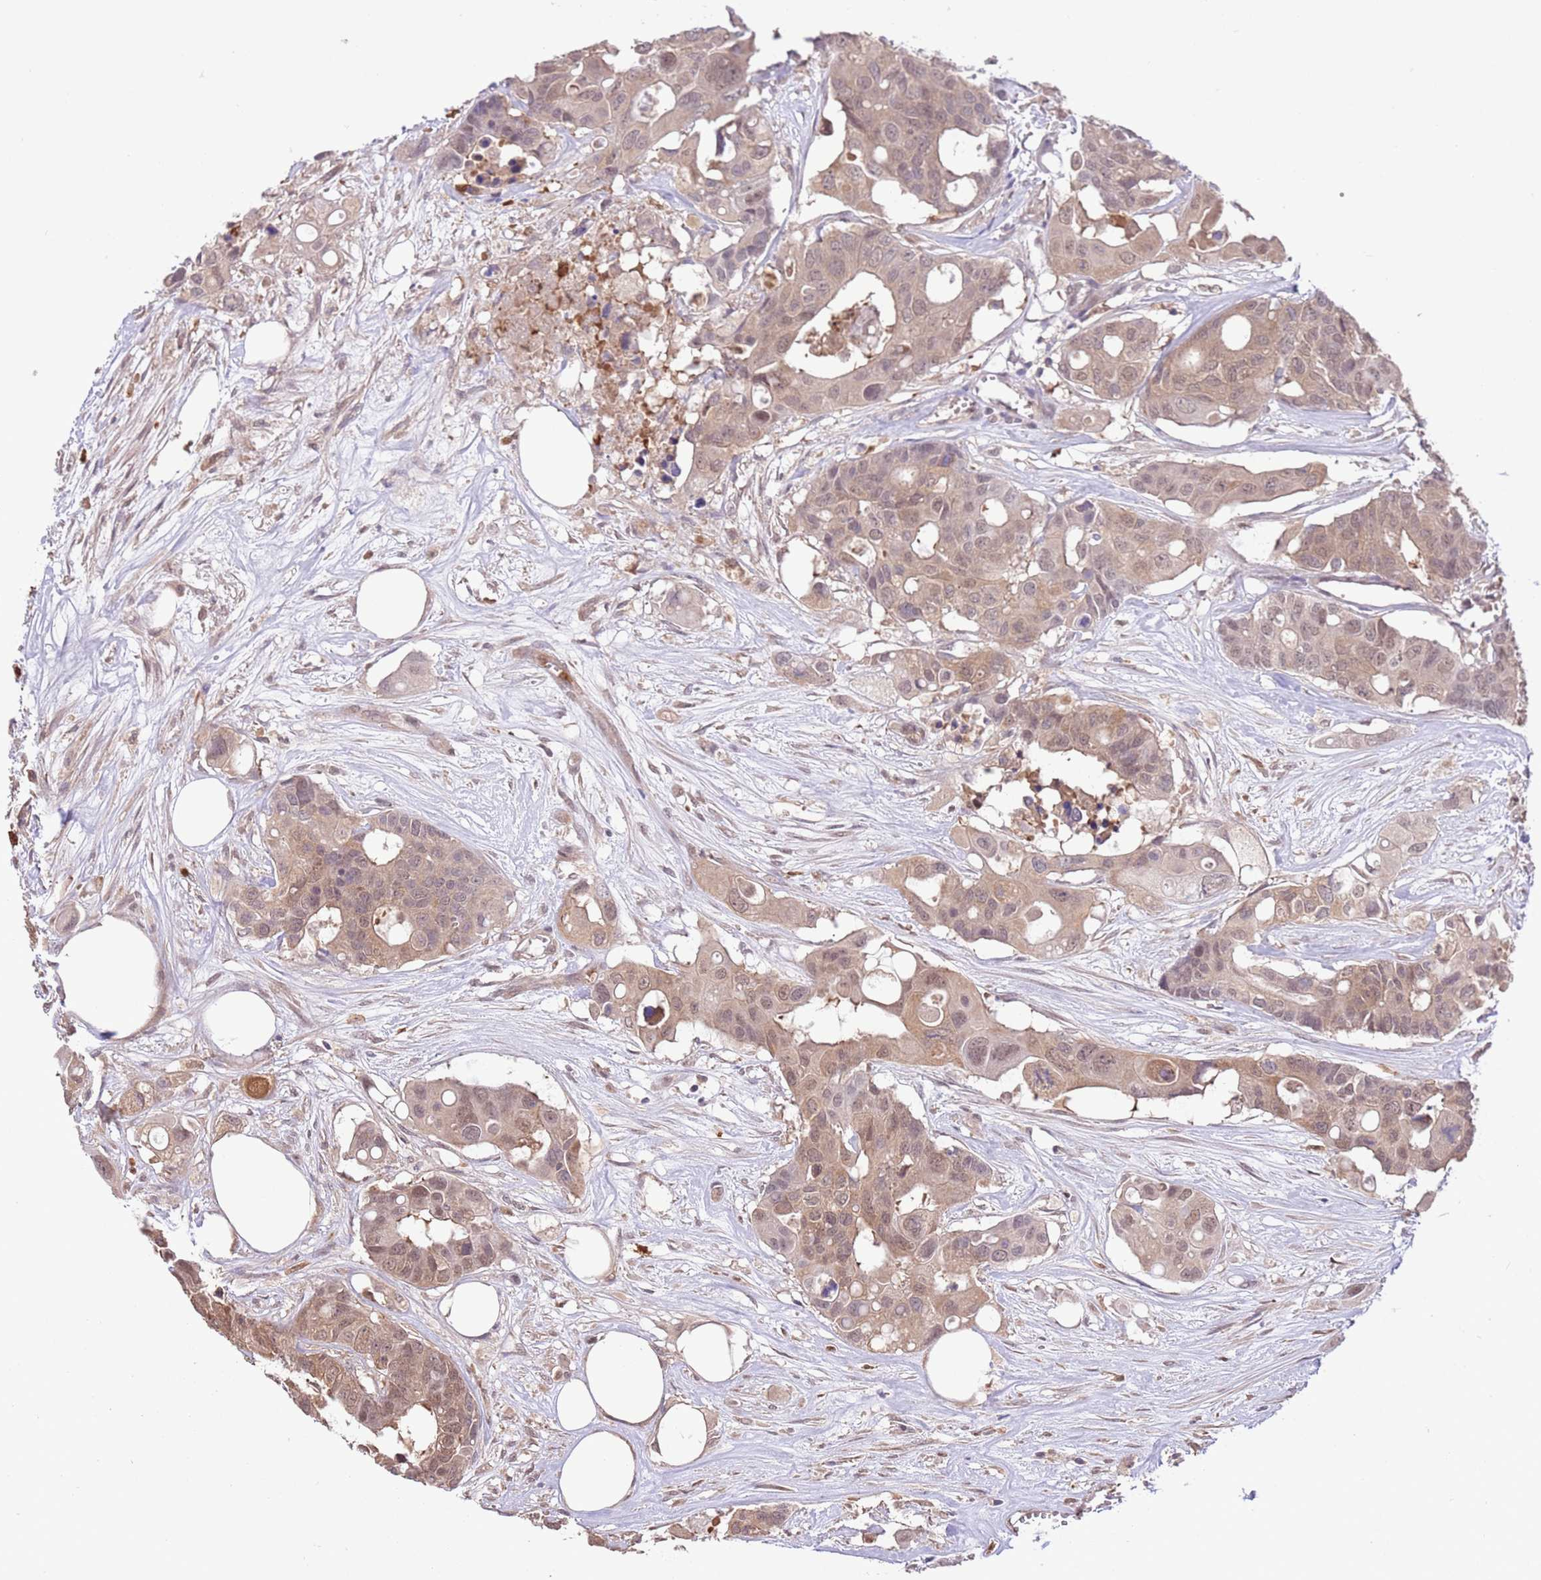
{"staining": {"intensity": "weak", "quantity": "25%-75%", "location": "cytoplasmic/membranous,nuclear"}, "tissue": "colorectal cancer", "cell_type": "Tumor cells", "image_type": "cancer", "snomed": [{"axis": "morphology", "description": "Adenocarcinoma, NOS"}, {"axis": "topography", "description": "Colon"}], "caption": "Colorectal cancer stained for a protein (brown) demonstrates weak cytoplasmic/membranous and nuclear positive staining in approximately 25%-75% of tumor cells.", "gene": "AMIGO1", "patient": {"sex": "male", "age": 77}}